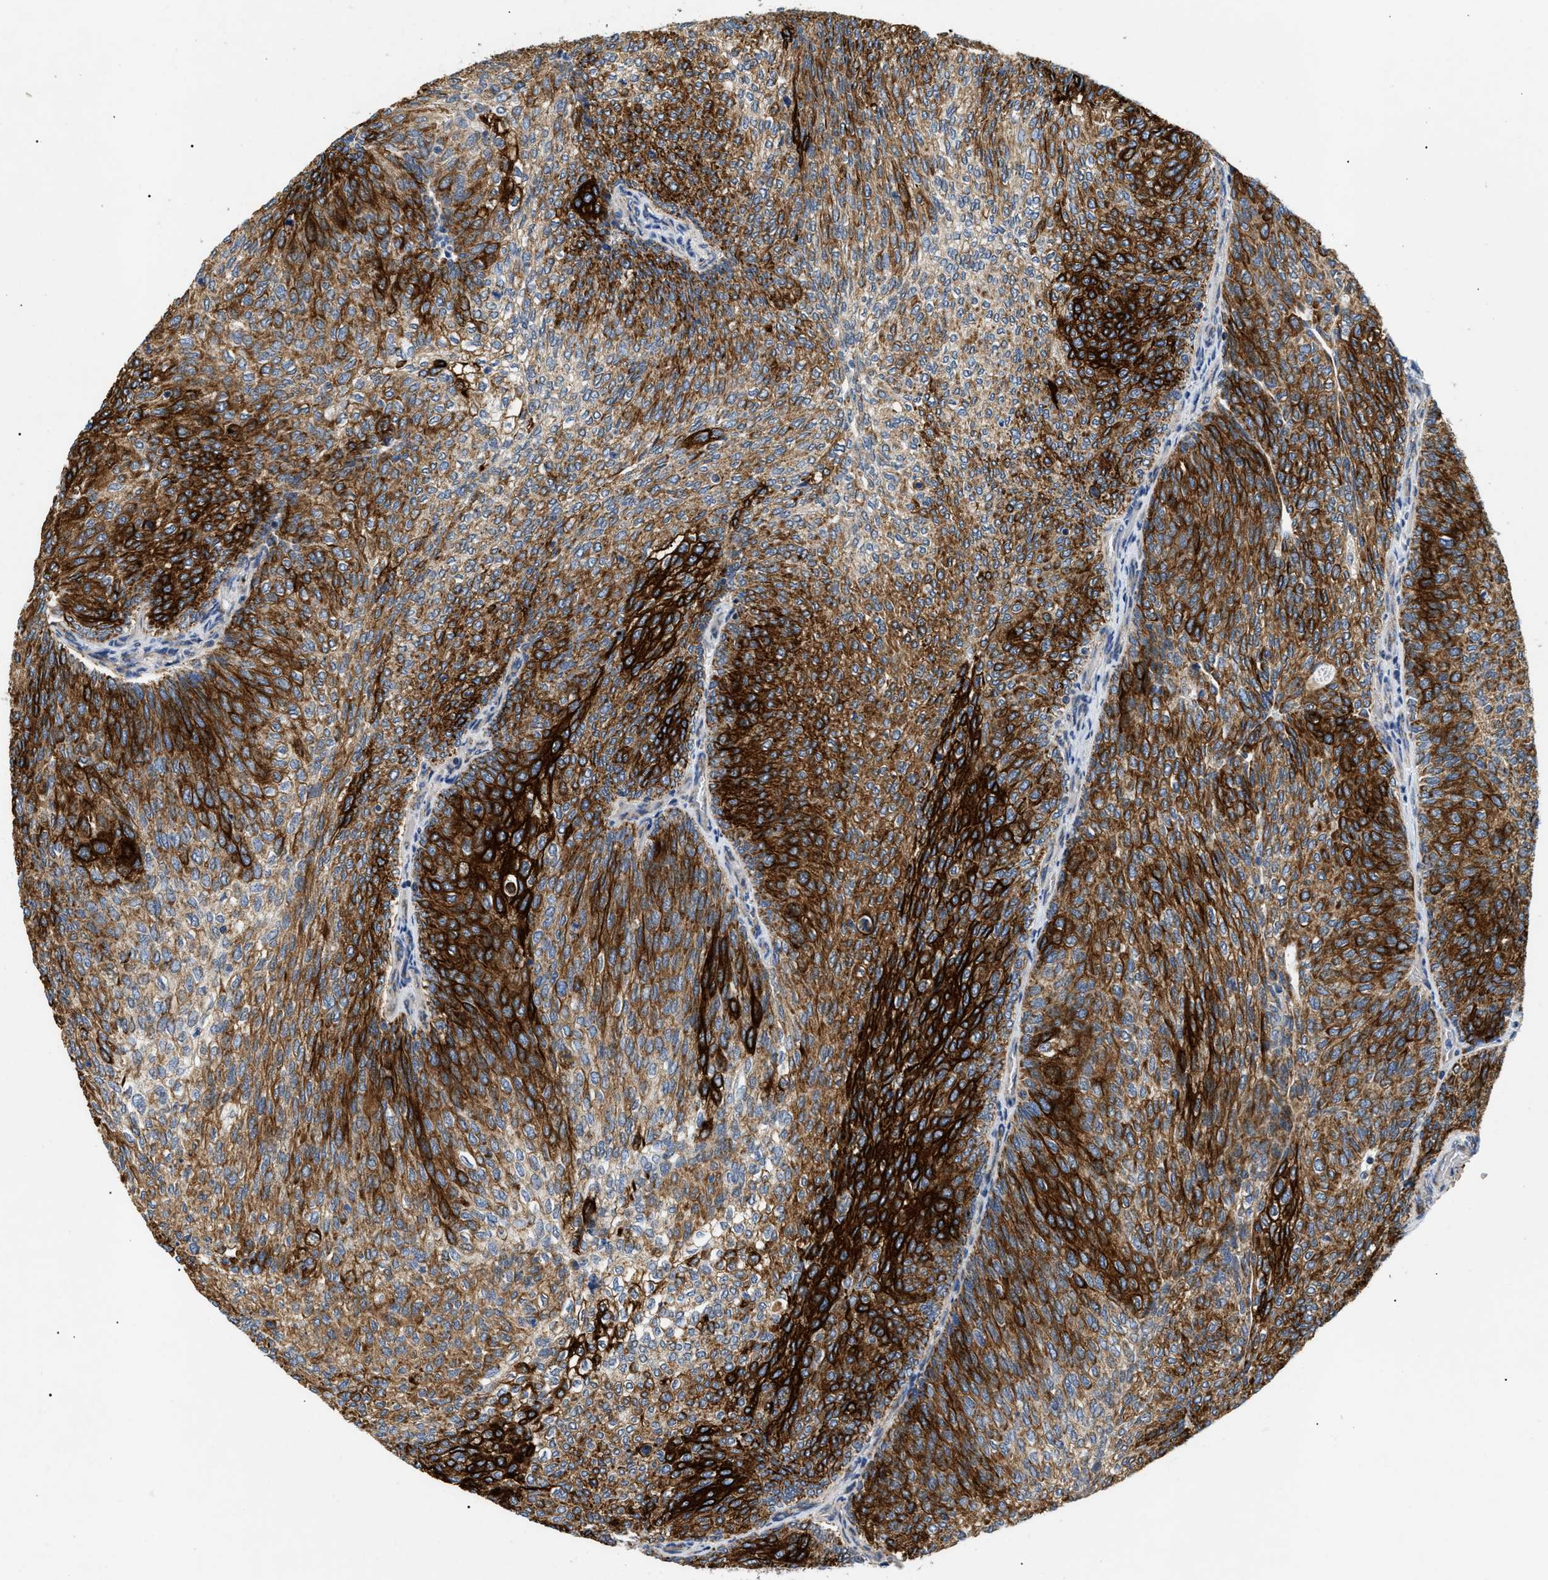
{"staining": {"intensity": "strong", "quantity": ">75%", "location": "cytoplasmic/membranous"}, "tissue": "urothelial cancer", "cell_type": "Tumor cells", "image_type": "cancer", "snomed": [{"axis": "morphology", "description": "Urothelial carcinoma, Low grade"}, {"axis": "topography", "description": "Urinary bladder"}], "caption": "The immunohistochemical stain shows strong cytoplasmic/membranous staining in tumor cells of low-grade urothelial carcinoma tissue. The staining is performed using DAB brown chromogen to label protein expression. The nuclei are counter-stained blue using hematoxylin.", "gene": "TOMM6", "patient": {"sex": "female", "age": 79}}